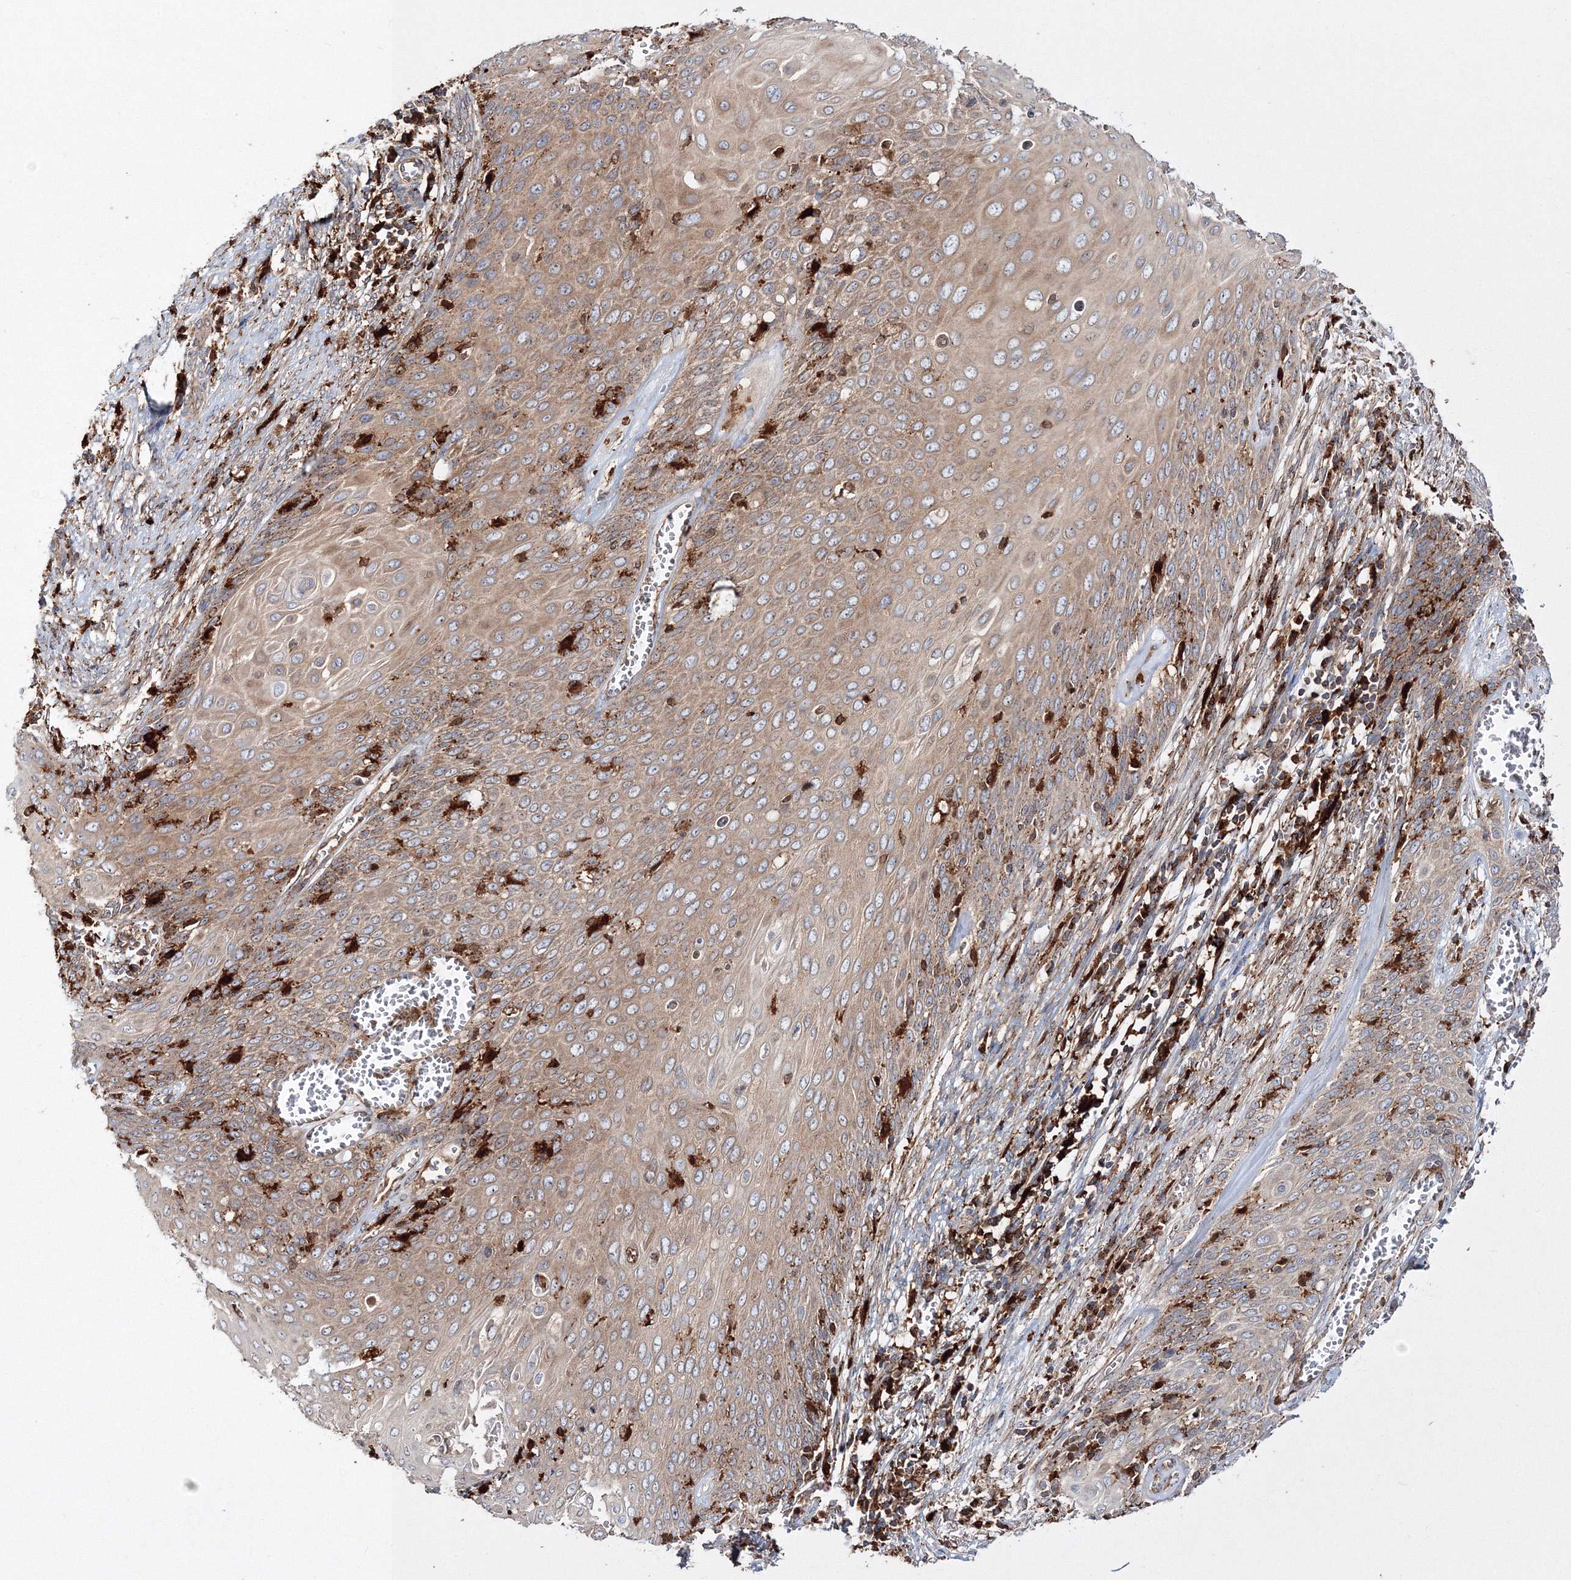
{"staining": {"intensity": "weak", "quantity": "25%-75%", "location": "cytoplasmic/membranous"}, "tissue": "cervical cancer", "cell_type": "Tumor cells", "image_type": "cancer", "snomed": [{"axis": "morphology", "description": "Squamous cell carcinoma, NOS"}, {"axis": "topography", "description": "Cervix"}], "caption": "Human cervical squamous cell carcinoma stained with a brown dye demonstrates weak cytoplasmic/membranous positive expression in approximately 25%-75% of tumor cells.", "gene": "ARCN1", "patient": {"sex": "female", "age": 39}}